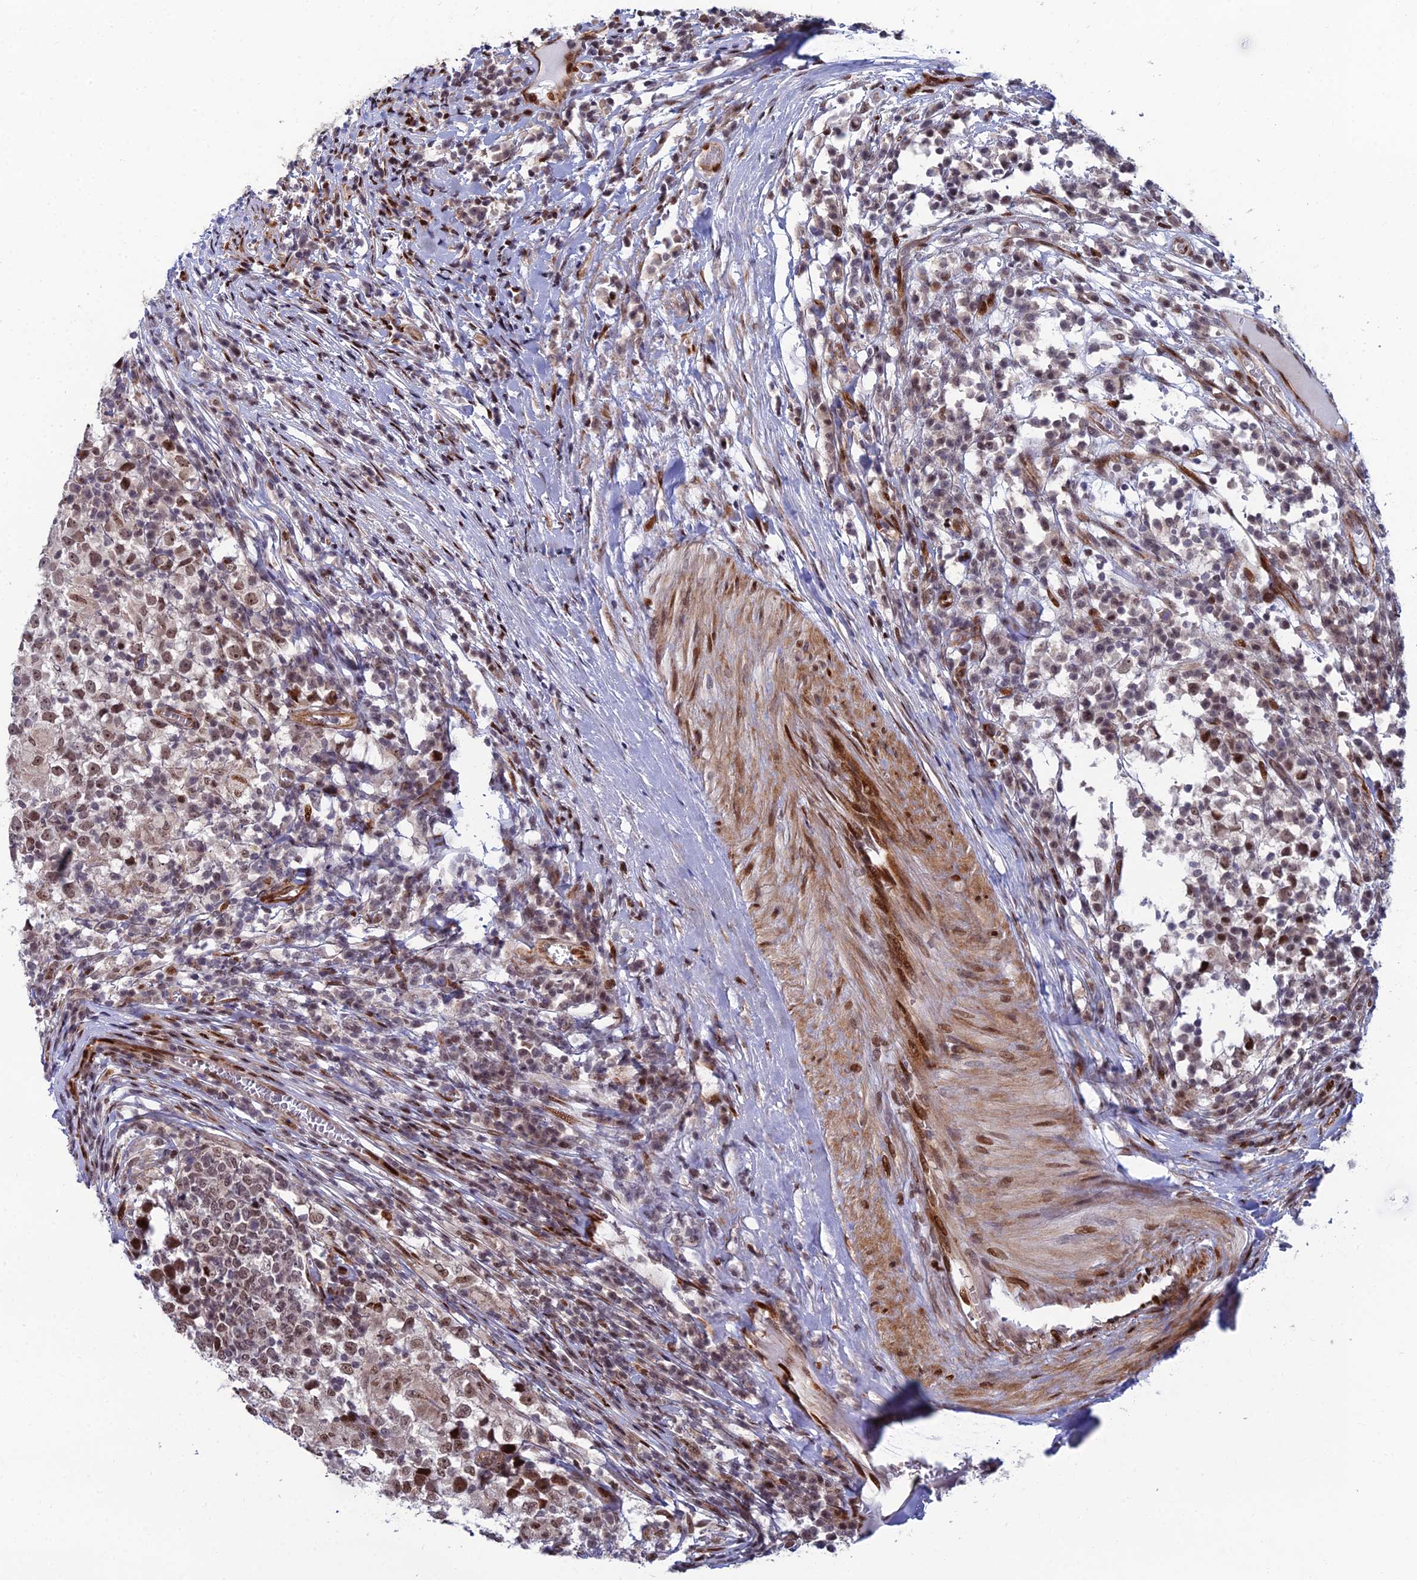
{"staining": {"intensity": "moderate", "quantity": ">75%", "location": "nuclear"}, "tissue": "testis cancer", "cell_type": "Tumor cells", "image_type": "cancer", "snomed": [{"axis": "morphology", "description": "Seminoma, NOS"}, {"axis": "topography", "description": "Testis"}], "caption": "Immunohistochemical staining of seminoma (testis) exhibits medium levels of moderate nuclear expression in about >75% of tumor cells.", "gene": "ZNF668", "patient": {"sex": "male", "age": 65}}